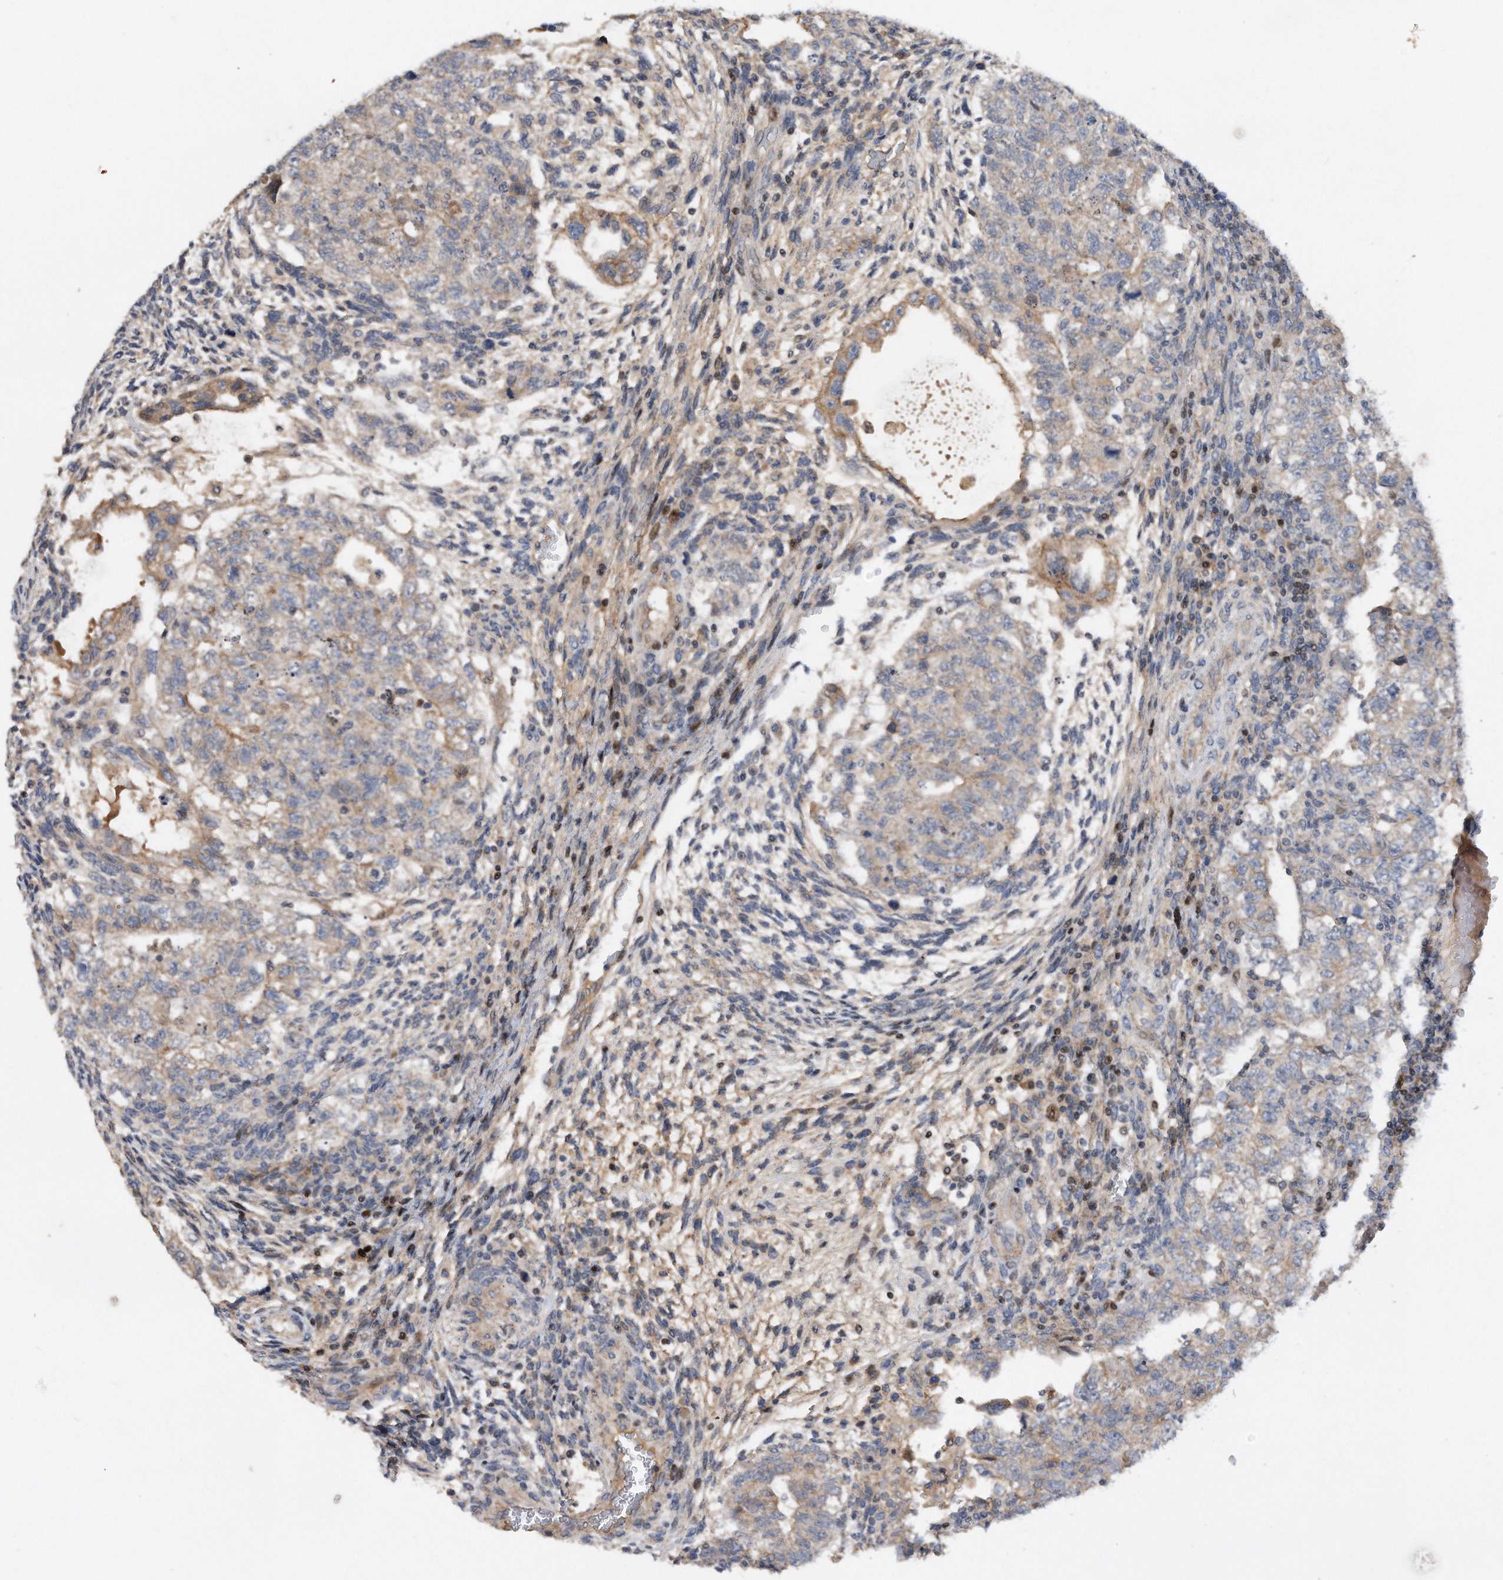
{"staining": {"intensity": "weak", "quantity": "<25%", "location": "cytoplasmic/membranous"}, "tissue": "testis cancer", "cell_type": "Tumor cells", "image_type": "cancer", "snomed": [{"axis": "morphology", "description": "Carcinoma, Embryonal, NOS"}, {"axis": "topography", "description": "Testis"}], "caption": "Photomicrograph shows no significant protein positivity in tumor cells of testis cancer. Brightfield microscopy of immunohistochemistry (IHC) stained with DAB (3,3'-diaminobenzidine) (brown) and hematoxylin (blue), captured at high magnification.", "gene": "CDH12", "patient": {"sex": "male", "age": 36}}